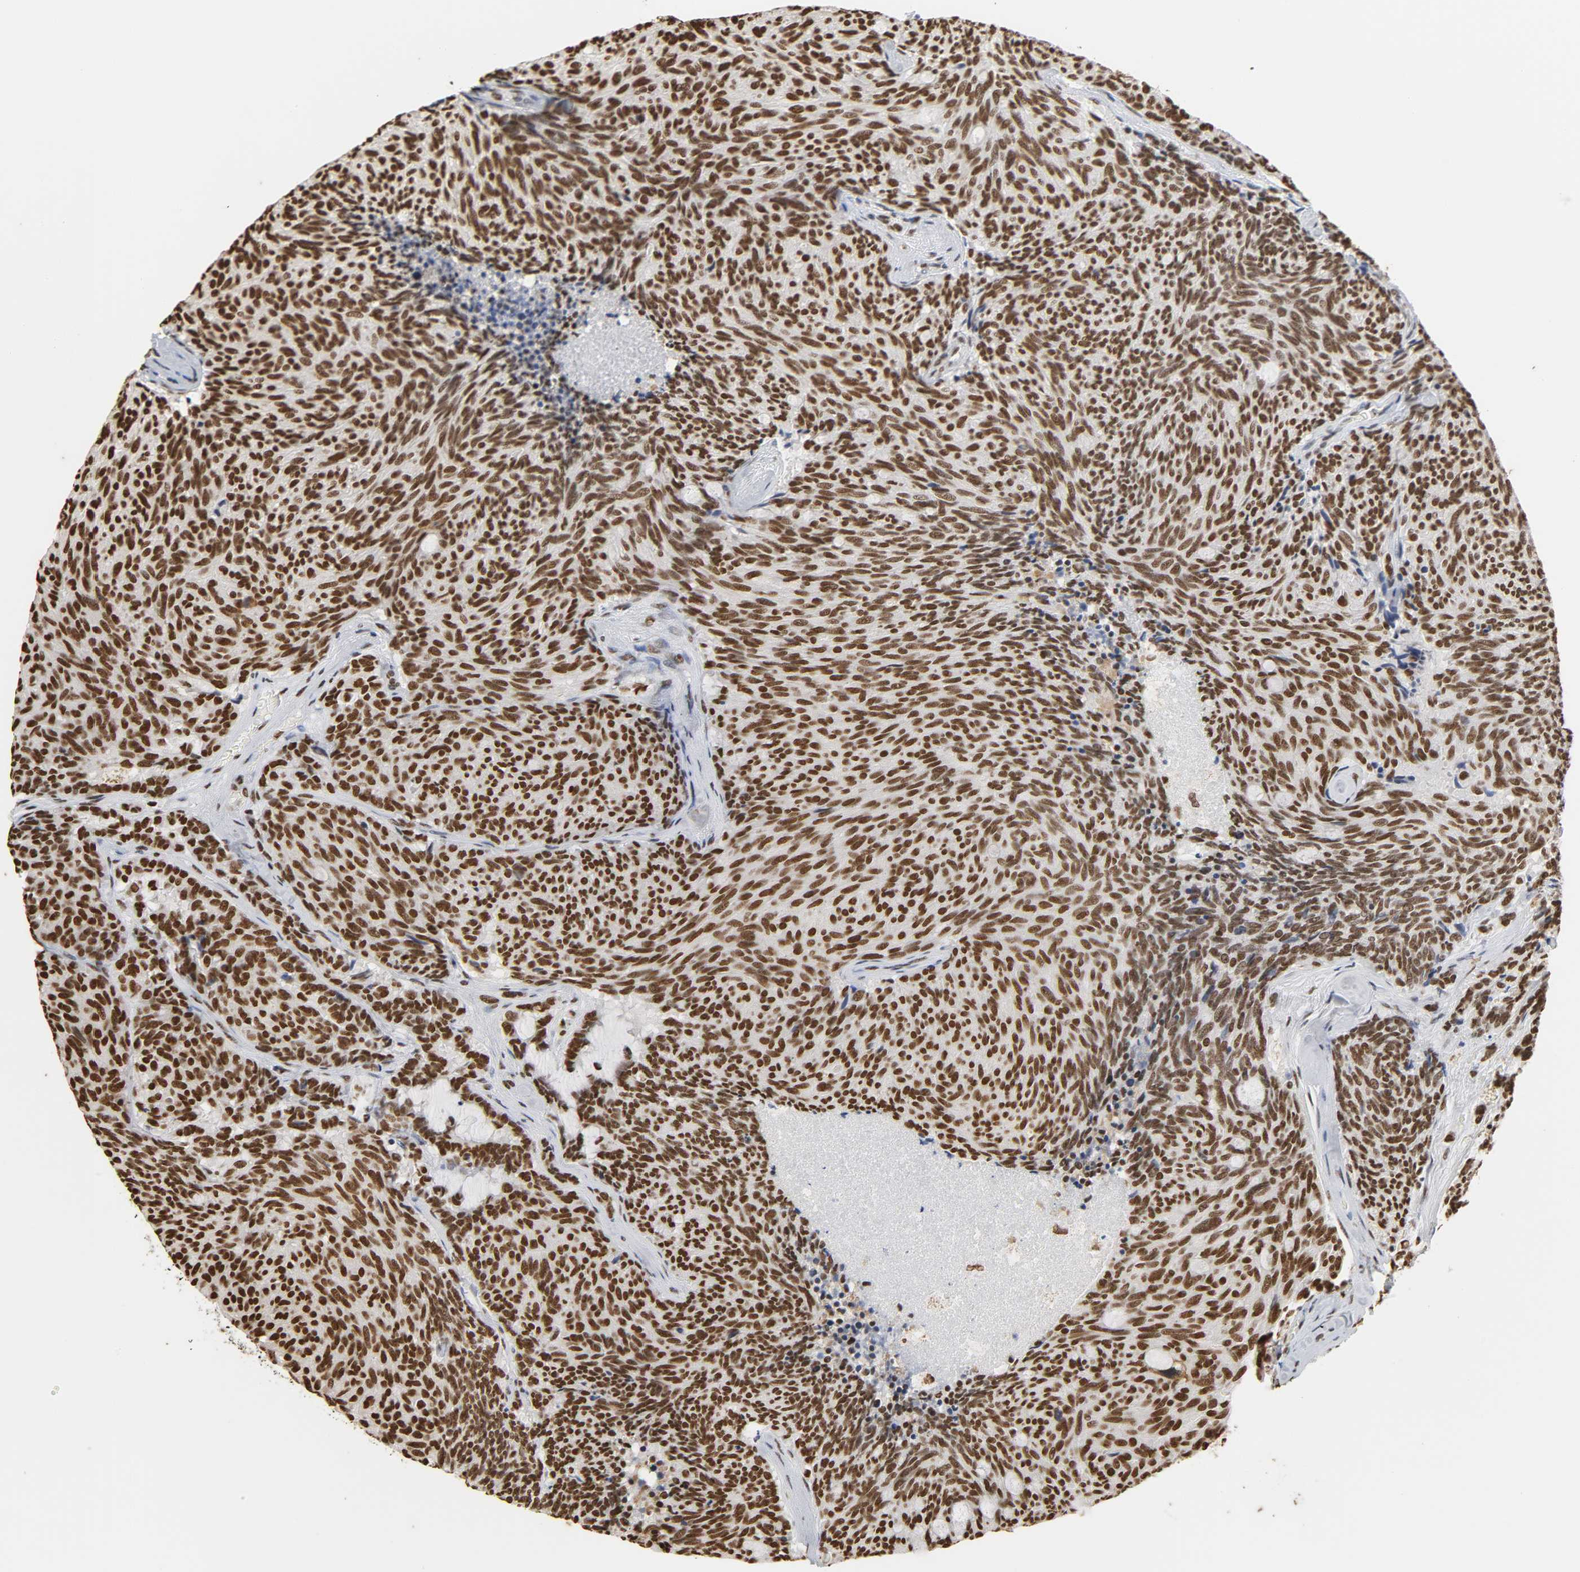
{"staining": {"intensity": "strong", "quantity": ">75%", "location": "nuclear"}, "tissue": "carcinoid", "cell_type": "Tumor cells", "image_type": "cancer", "snomed": [{"axis": "morphology", "description": "Carcinoid, malignant, NOS"}, {"axis": "topography", "description": "Pancreas"}], "caption": "There is high levels of strong nuclear expression in tumor cells of carcinoid, as demonstrated by immunohistochemical staining (brown color).", "gene": "HNRNPC", "patient": {"sex": "female", "age": 54}}